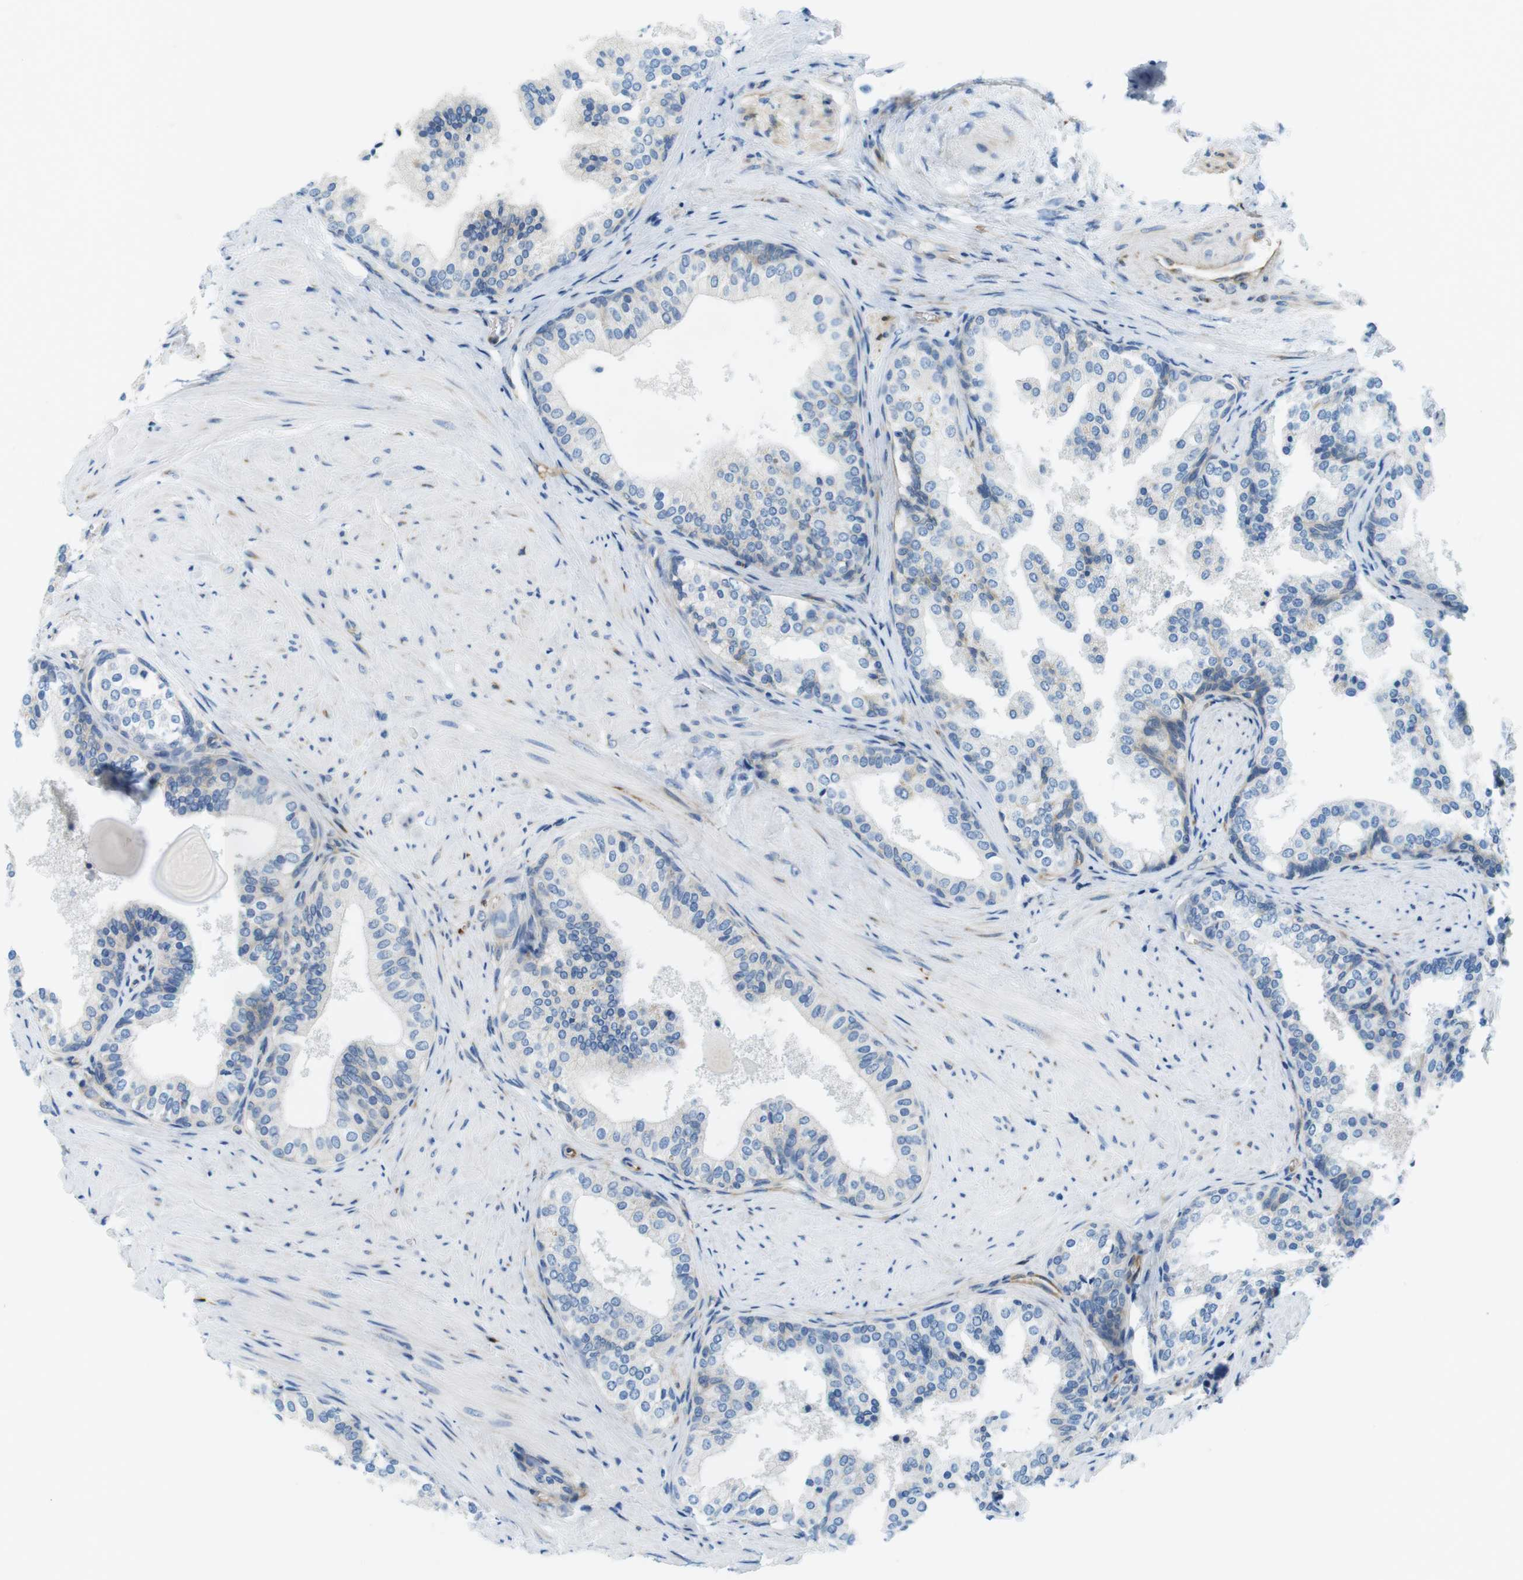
{"staining": {"intensity": "negative", "quantity": "none", "location": "none"}, "tissue": "prostate cancer", "cell_type": "Tumor cells", "image_type": "cancer", "snomed": [{"axis": "morphology", "description": "Adenocarcinoma, Low grade"}, {"axis": "topography", "description": "Prostate"}], "caption": "This is an IHC image of human prostate cancer (low-grade adenocarcinoma). There is no positivity in tumor cells.", "gene": "EMP2", "patient": {"sex": "male", "age": 60}}